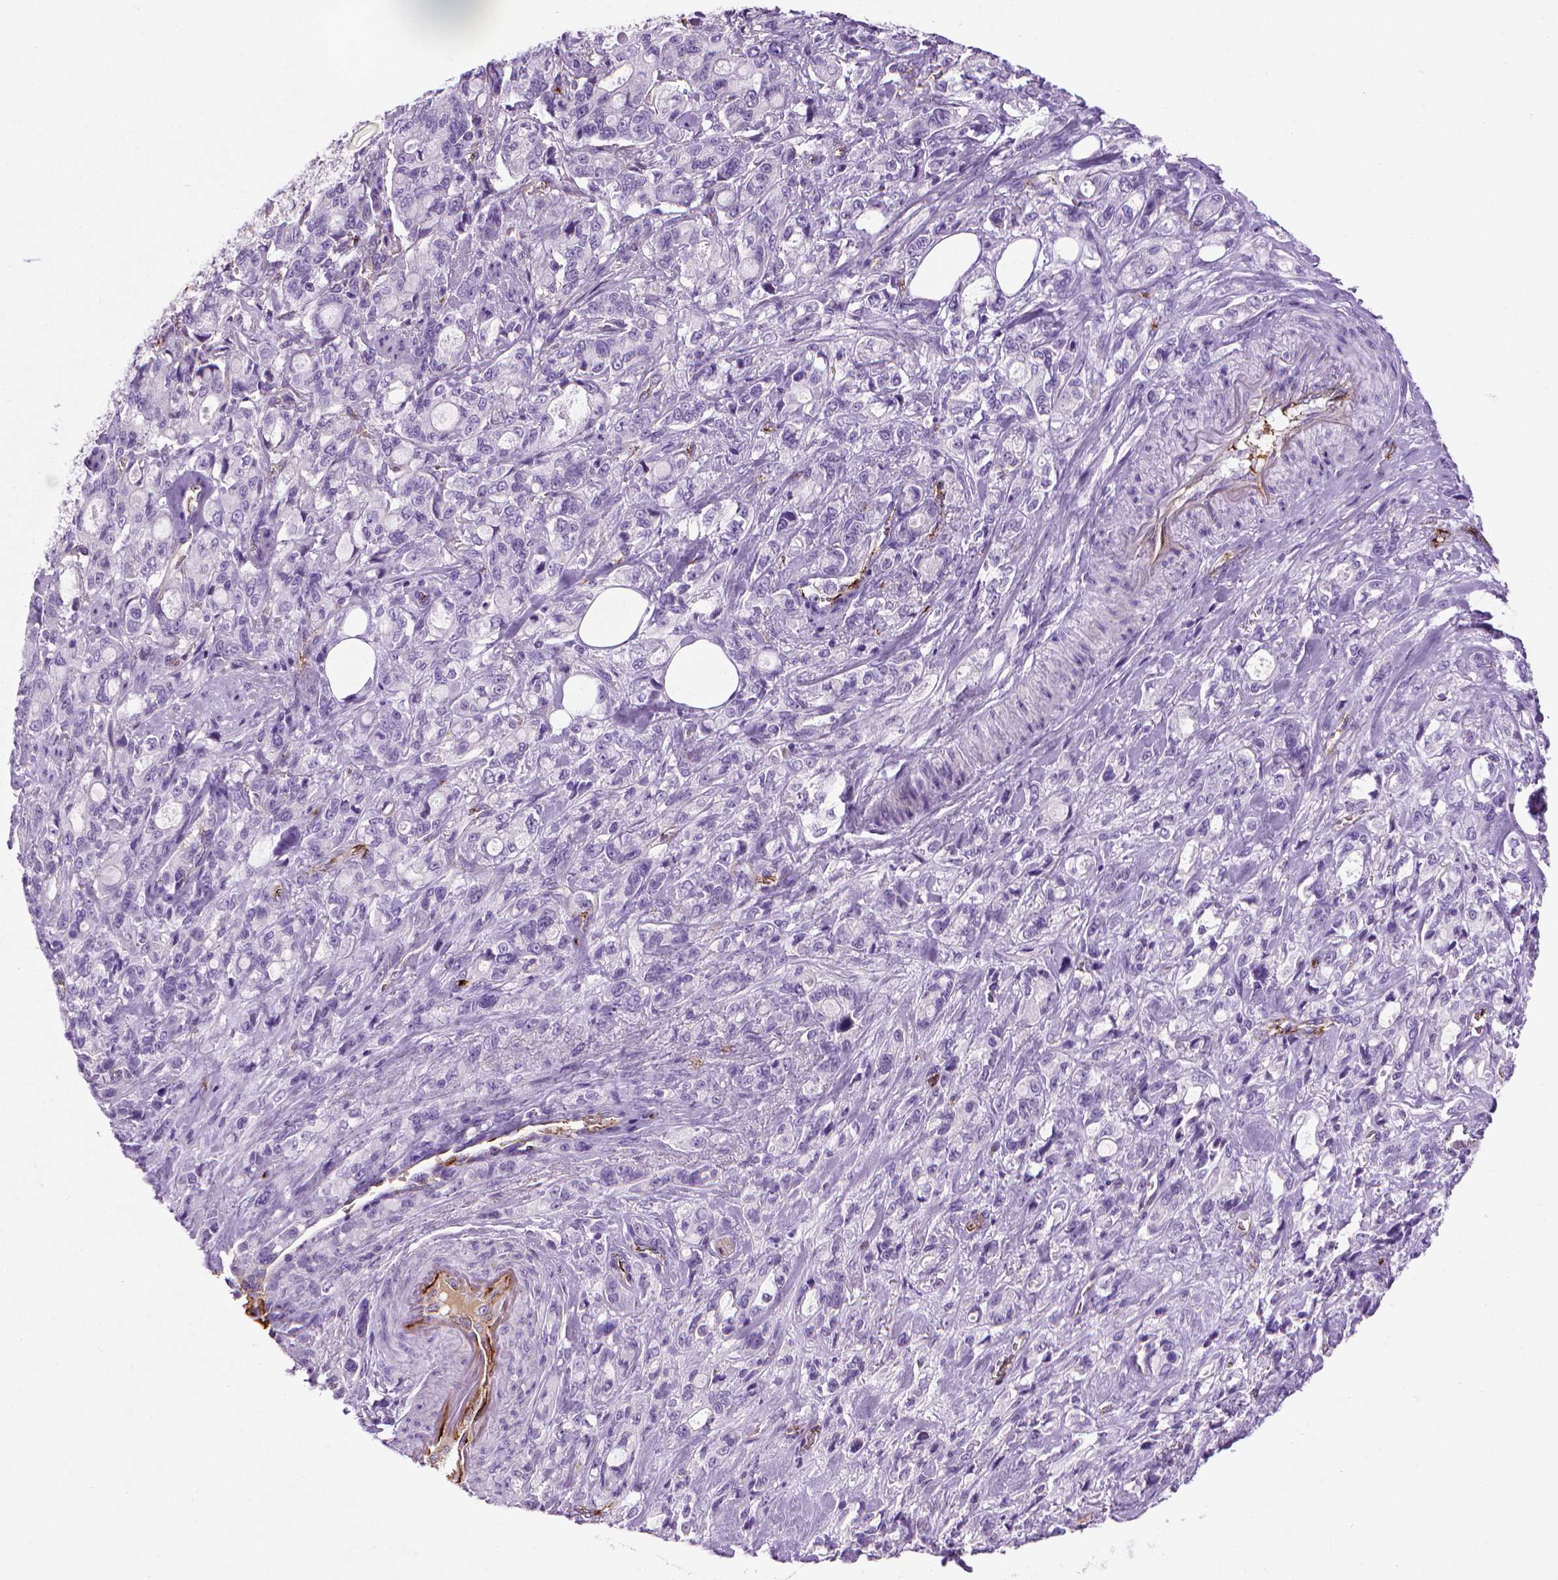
{"staining": {"intensity": "negative", "quantity": "none", "location": "none"}, "tissue": "stomach cancer", "cell_type": "Tumor cells", "image_type": "cancer", "snomed": [{"axis": "morphology", "description": "Adenocarcinoma, NOS"}, {"axis": "topography", "description": "Stomach"}], "caption": "Tumor cells are negative for brown protein staining in stomach adenocarcinoma.", "gene": "VWF", "patient": {"sex": "male", "age": 63}}